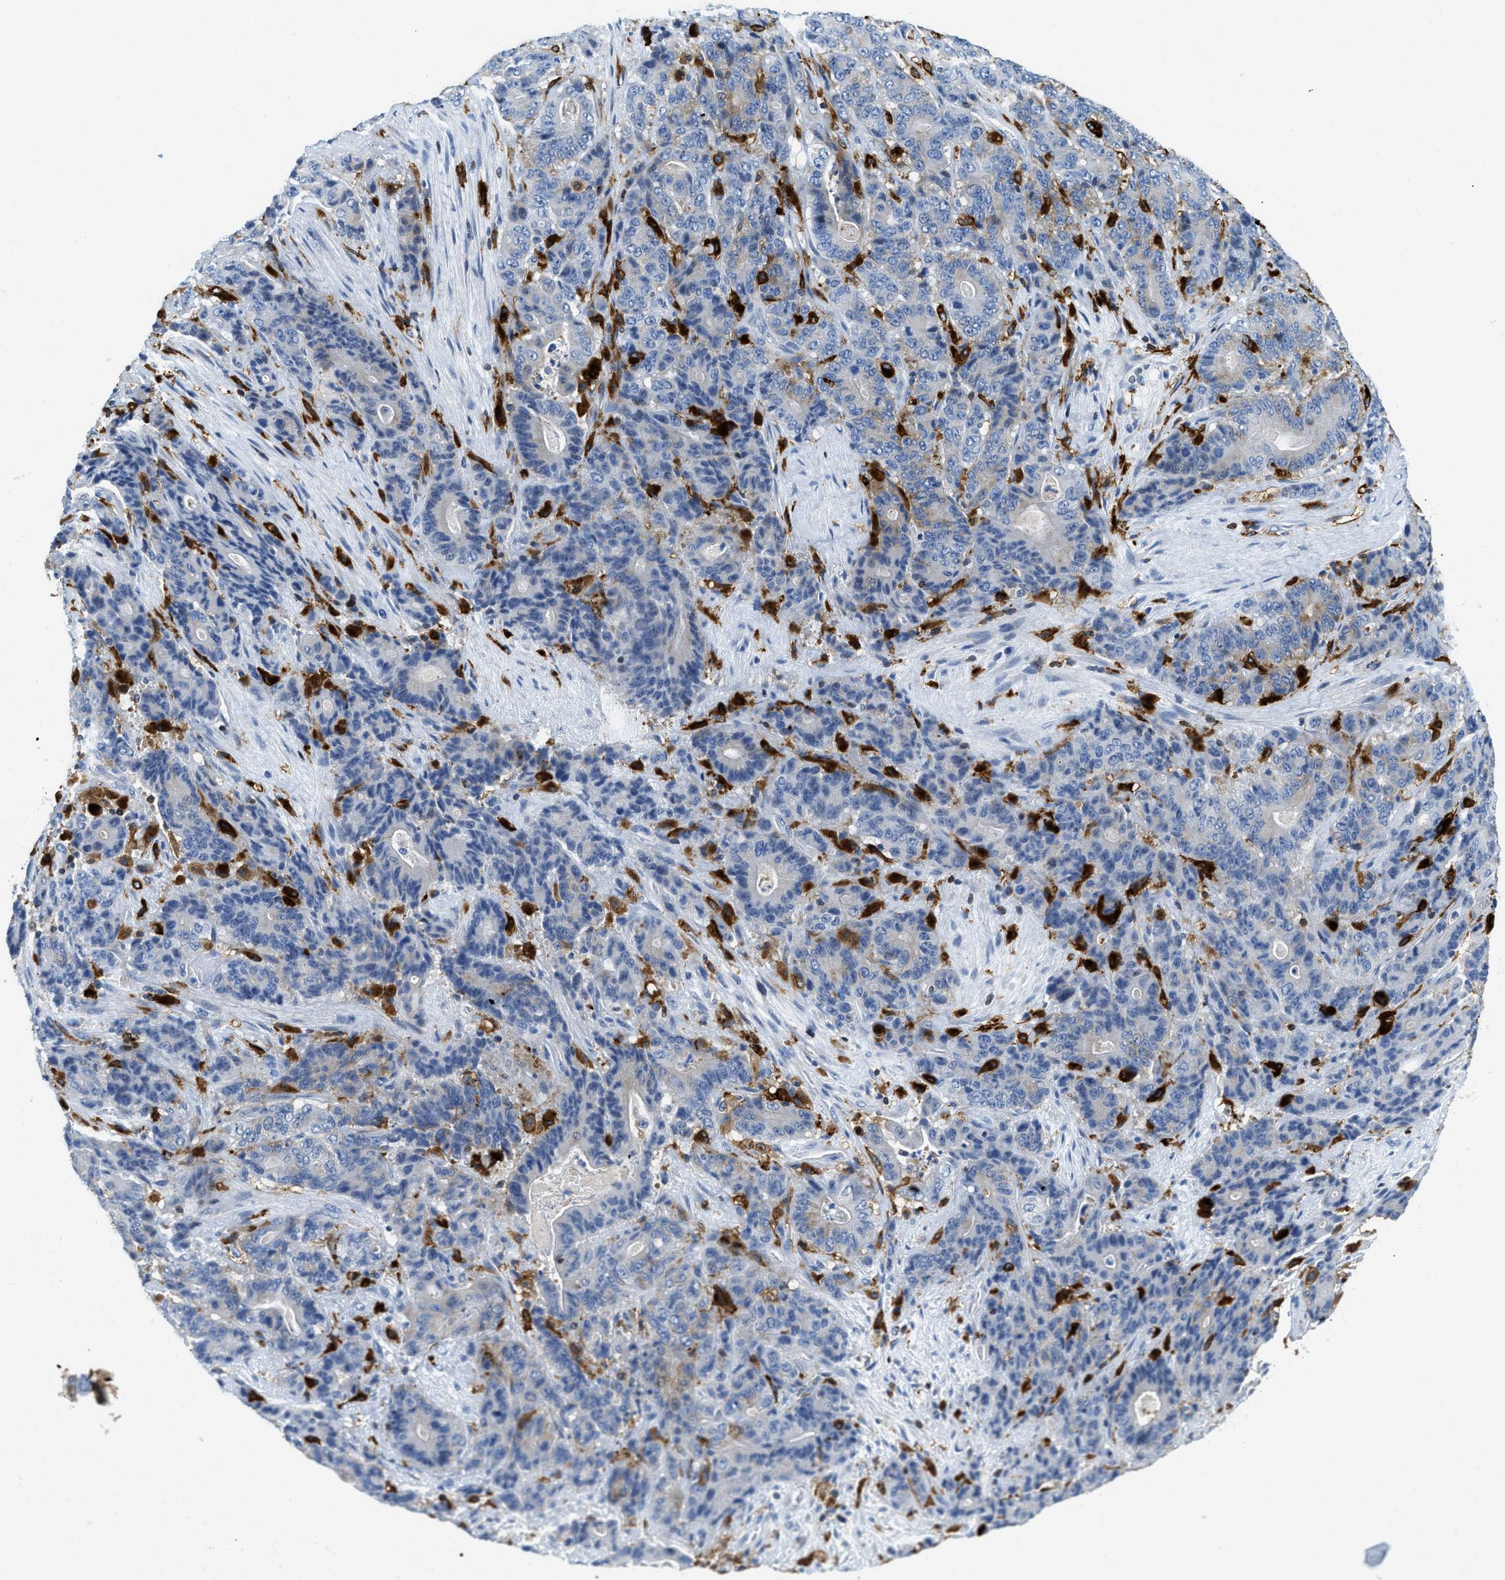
{"staining": {"intensity": "negative", "quantity": "none", "location": "none"}, "tissue": "stomach cancer", "cell_type": "Tumor cells", "image_type": "cancer", "snomed": [{"axis": "morphology", "description": "Adenocarcinoma, NOS"}, {"axis": "topography", "description": "Stomach"}], "caption": "Immunohistochemistry (IHC) photomicrograph of stomach cancer (adenocarcinoma) stained for a protein (brown), which reveals no staining in tumor cells.", "gene": "CD226", "patient": {"sex": "female", "age": 73}}